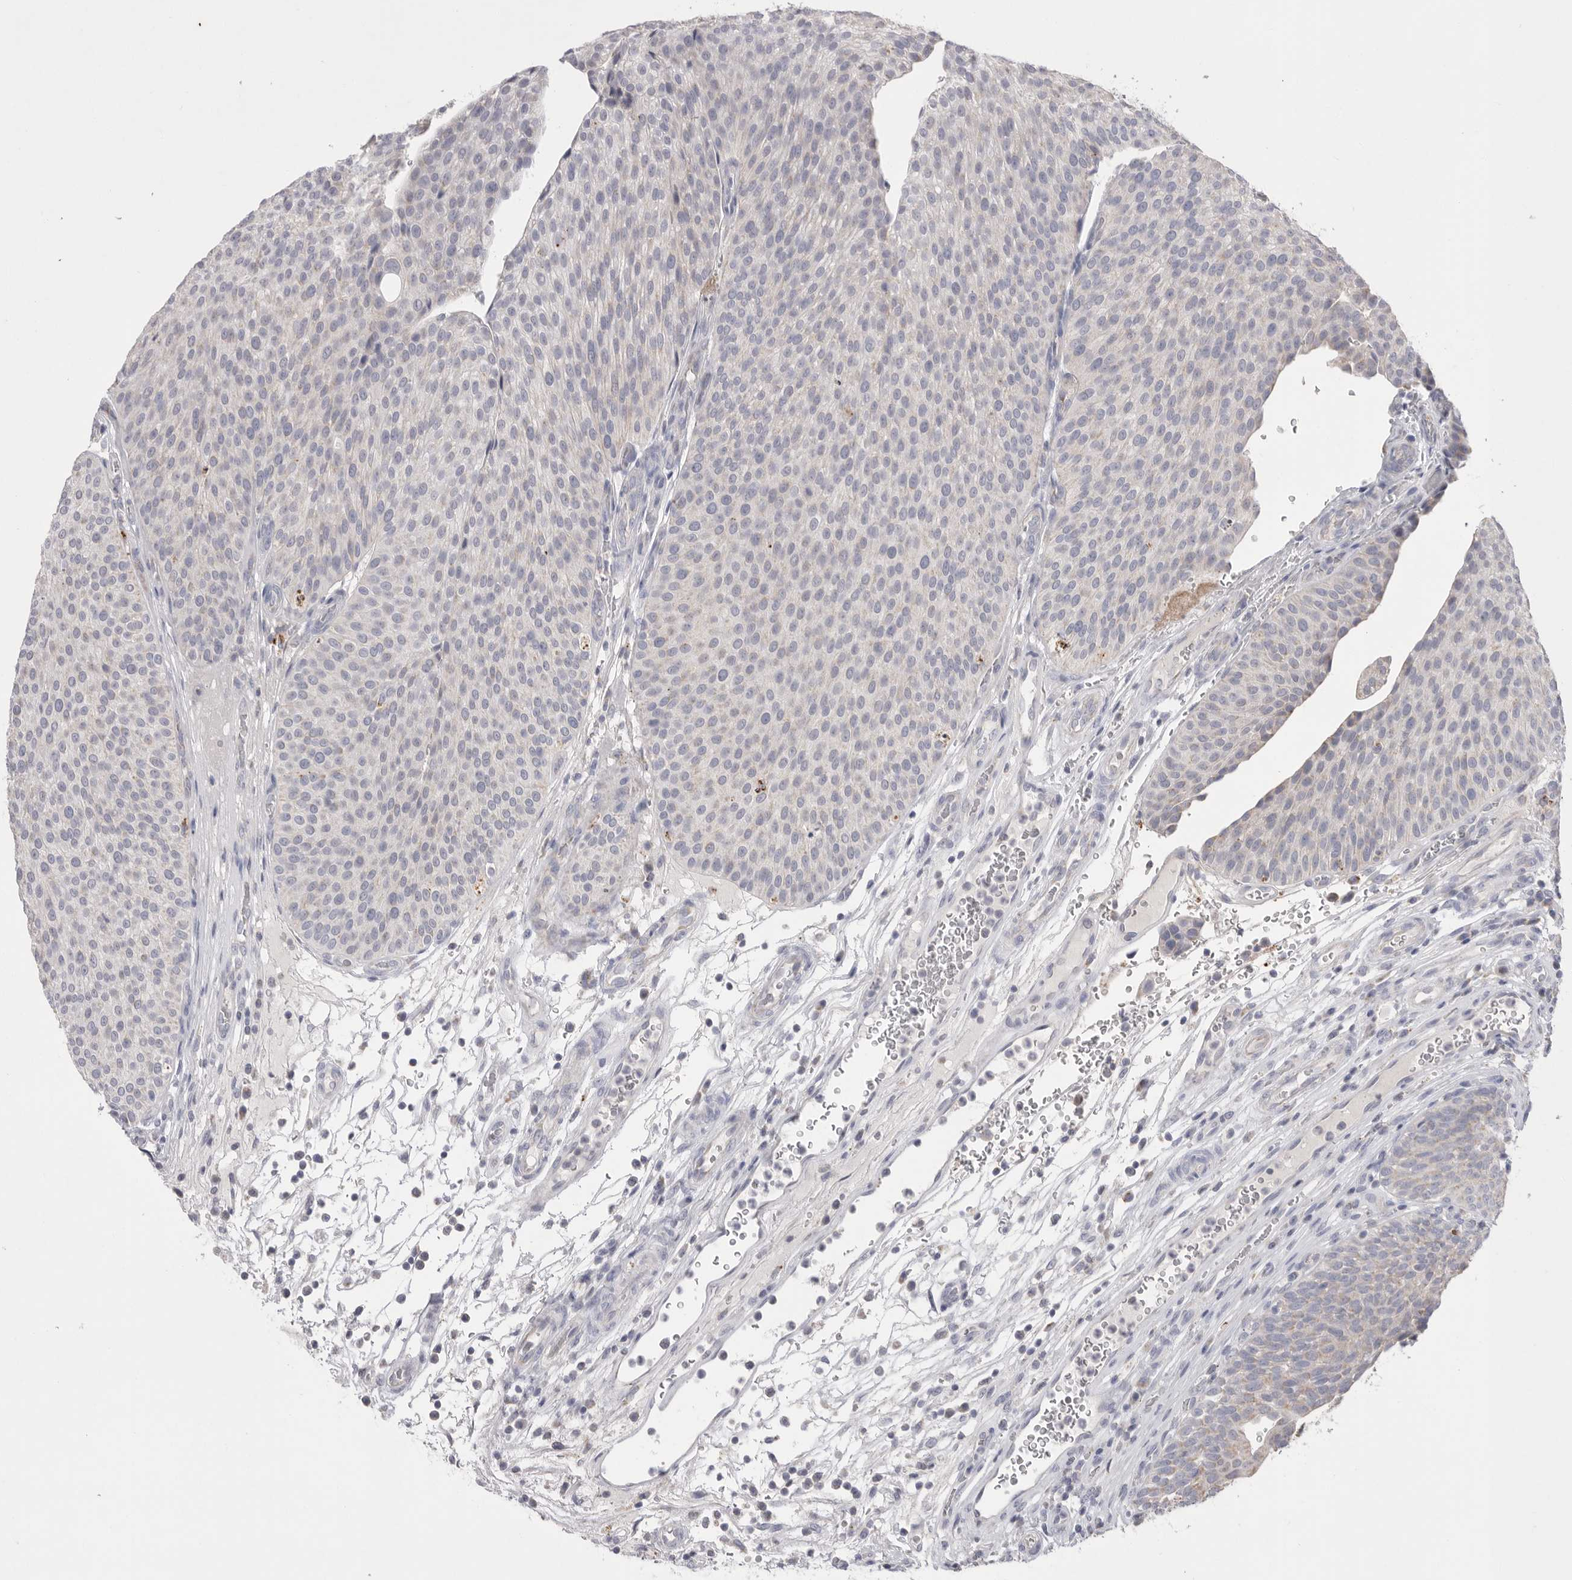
{"staining": {"intensity": "negative", "quantity": "none", "location": "none"}, "tissue": "urothelial cancer", "cell_type": "Tumor cells", "image_type": "cancer", "snomed": [{"axis": "morphology", "description": "Normal tissue, NOS"}, {"axis": "morphology", "description": "Urothelial carcinoma, Low grade"}, {"axis": "topography", "description": "Smooth muscle"}, {"axis": "topography", "description": "Urinary bladder"}], "caption": "This is an immunohistochemistry (IHC) histopathology image of urothelial cancer. There is no expression in tumor cells.", "gene": "VDAC3", "patient": {"sex": "male", "age": 60}}